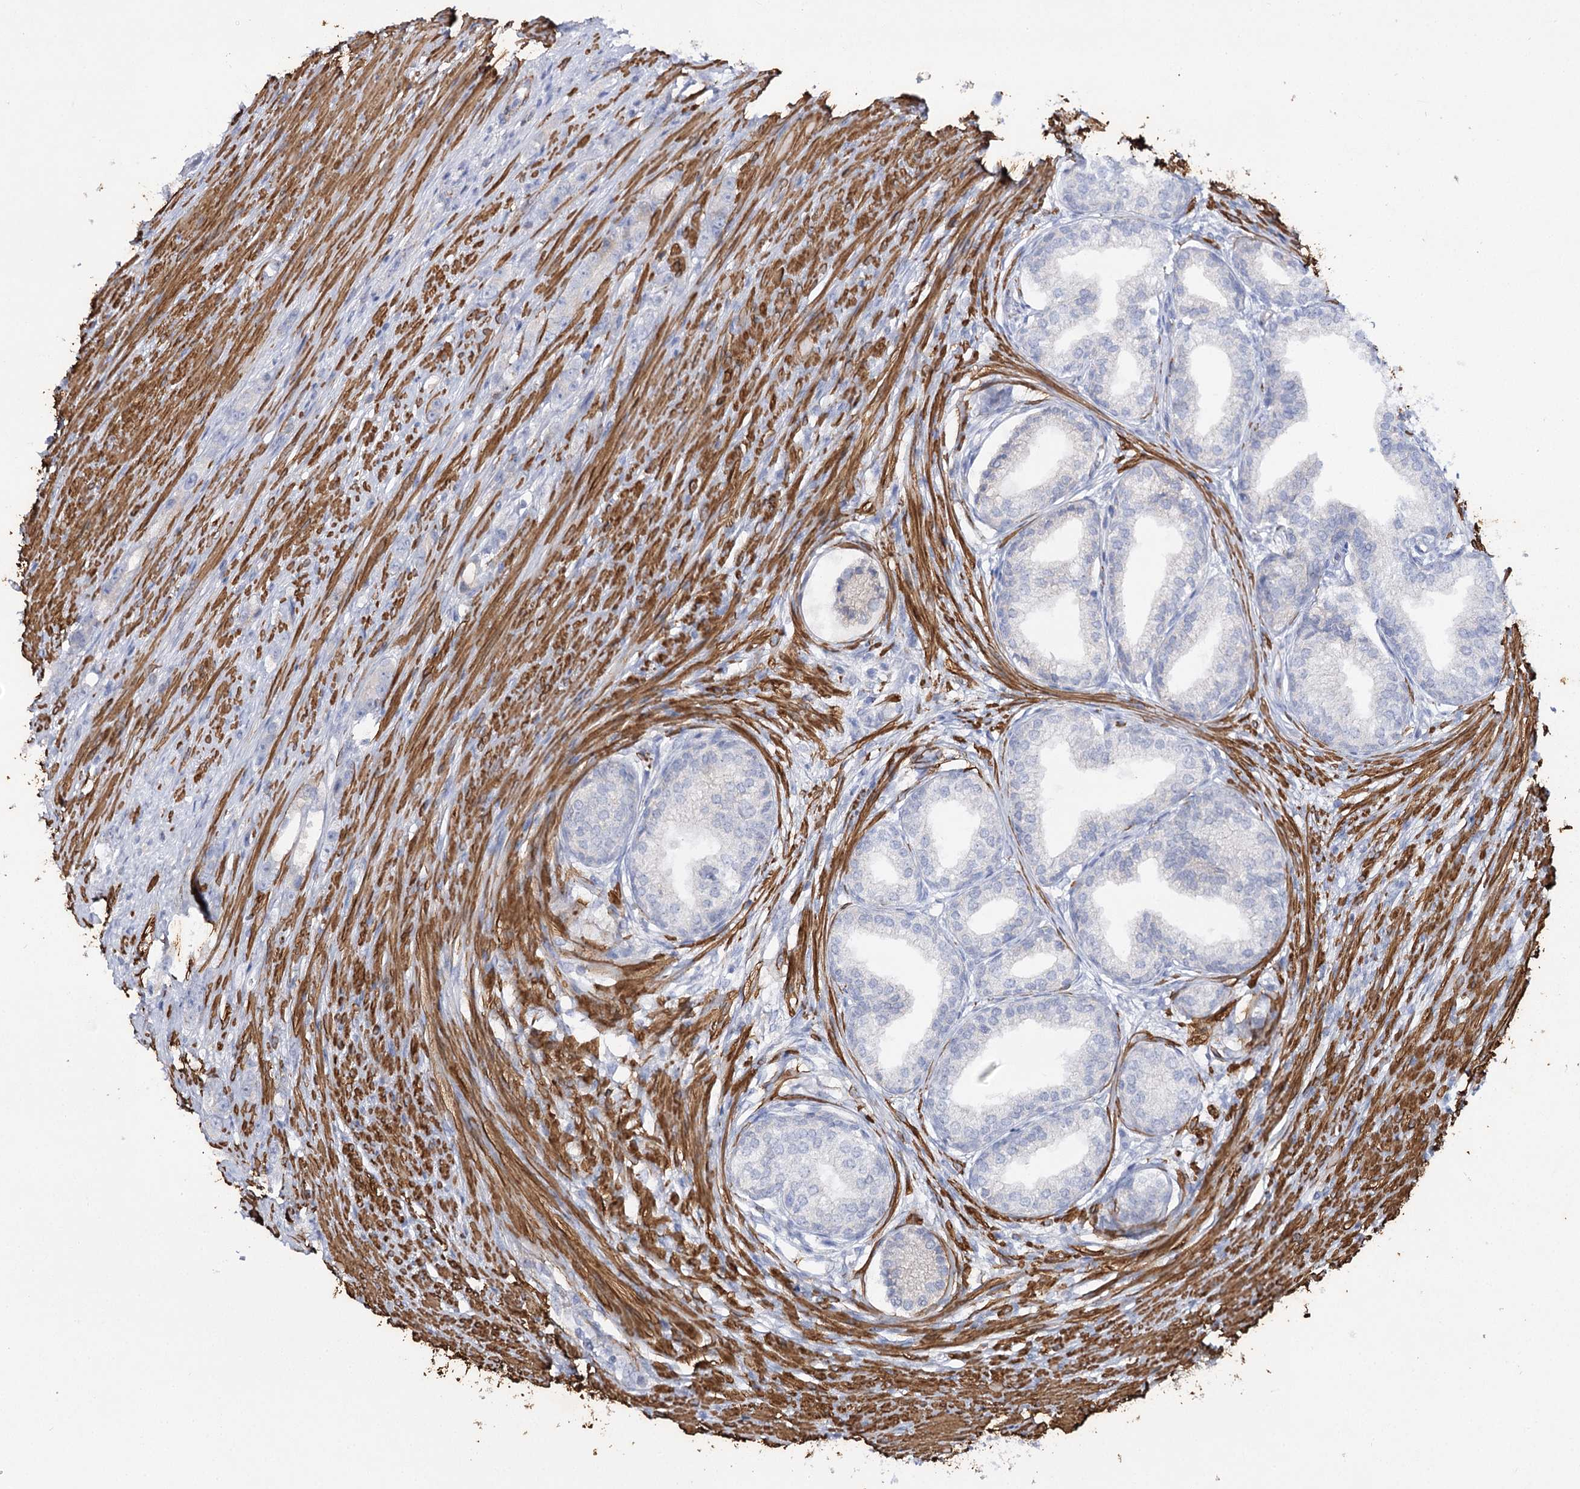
{"staining": {"intensity": "negative", "quantity": "none", "location": "none"}, "tissue": "prostate cancer", "cell_type": "Tumor cells", "image_type": "cancer", "snomed": [{"axis": "morphology", "description": "Adenocarcinoma, High grade"}, {"axis": "topography", "description": "Prostate"}], "caption": "Tumor cells show no significant staining in prostate cancer (adenocarcinoma (high-grade)). (DAB immunohistochemistry (IHC) with hematoxylin counter stain).", "gene": "RTN2", "patient": {"sex": "male", "age": 63}}